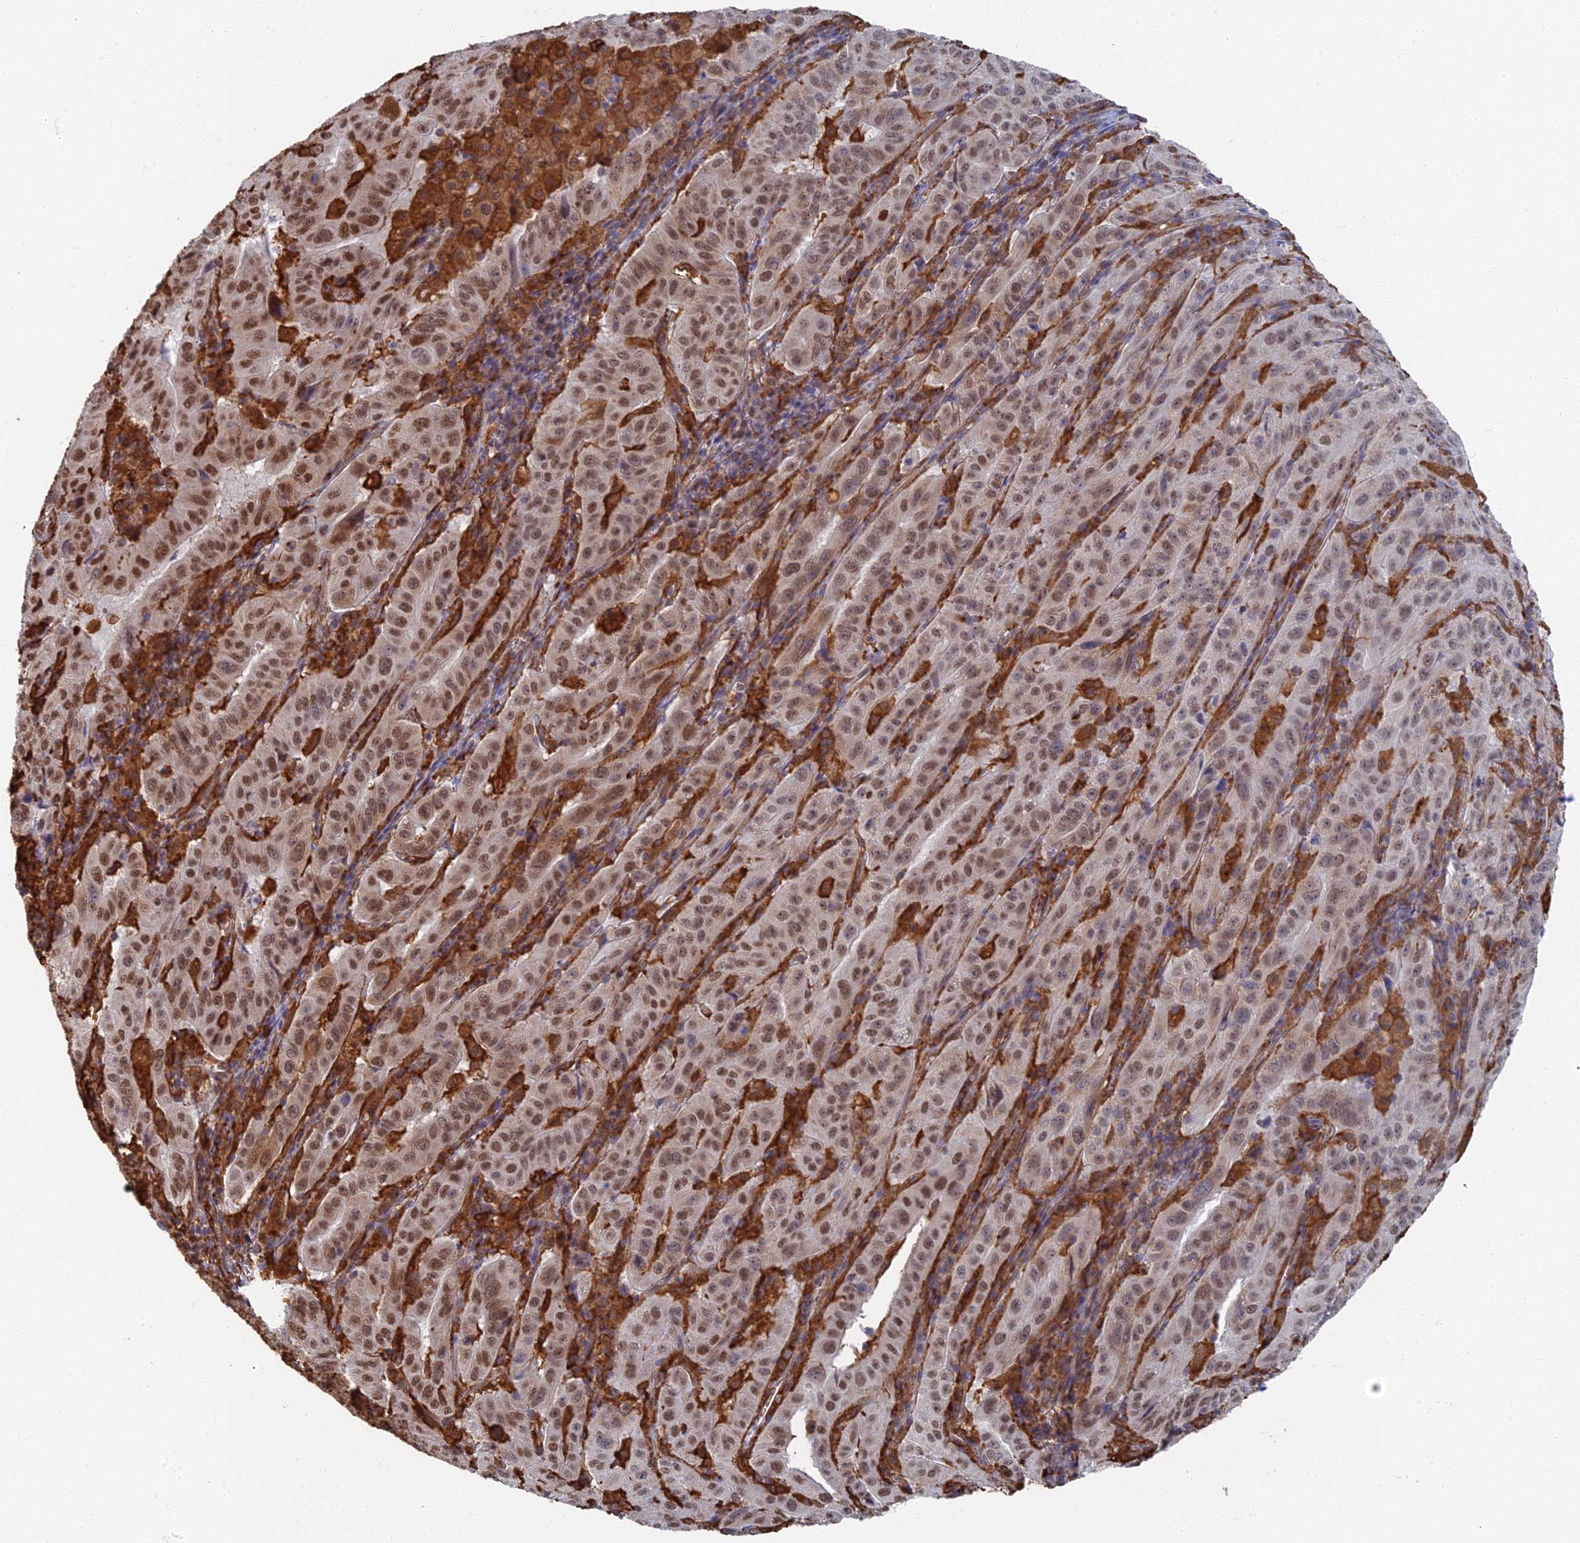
{"staining": {"intensity": "moderate", "quantity": ">75%", "location": "nuclear"}, "tissue": "pancreatic cancer", "cell_type": "Tumor cells", "image_type": "cancer", "snomed": [{"axis": "morphology", "description": "Adenocarcinoma, NOS"}, {"axis": "topography", "description": "Pancreas"}], "caption": "This is an image of IHC staining of pancreatic adenocarcinoma, which shows moderate expression in the nuclear of tumor cells.", "gene": "GPATCH1", "patient": {"sex": "male", "age": 63}}